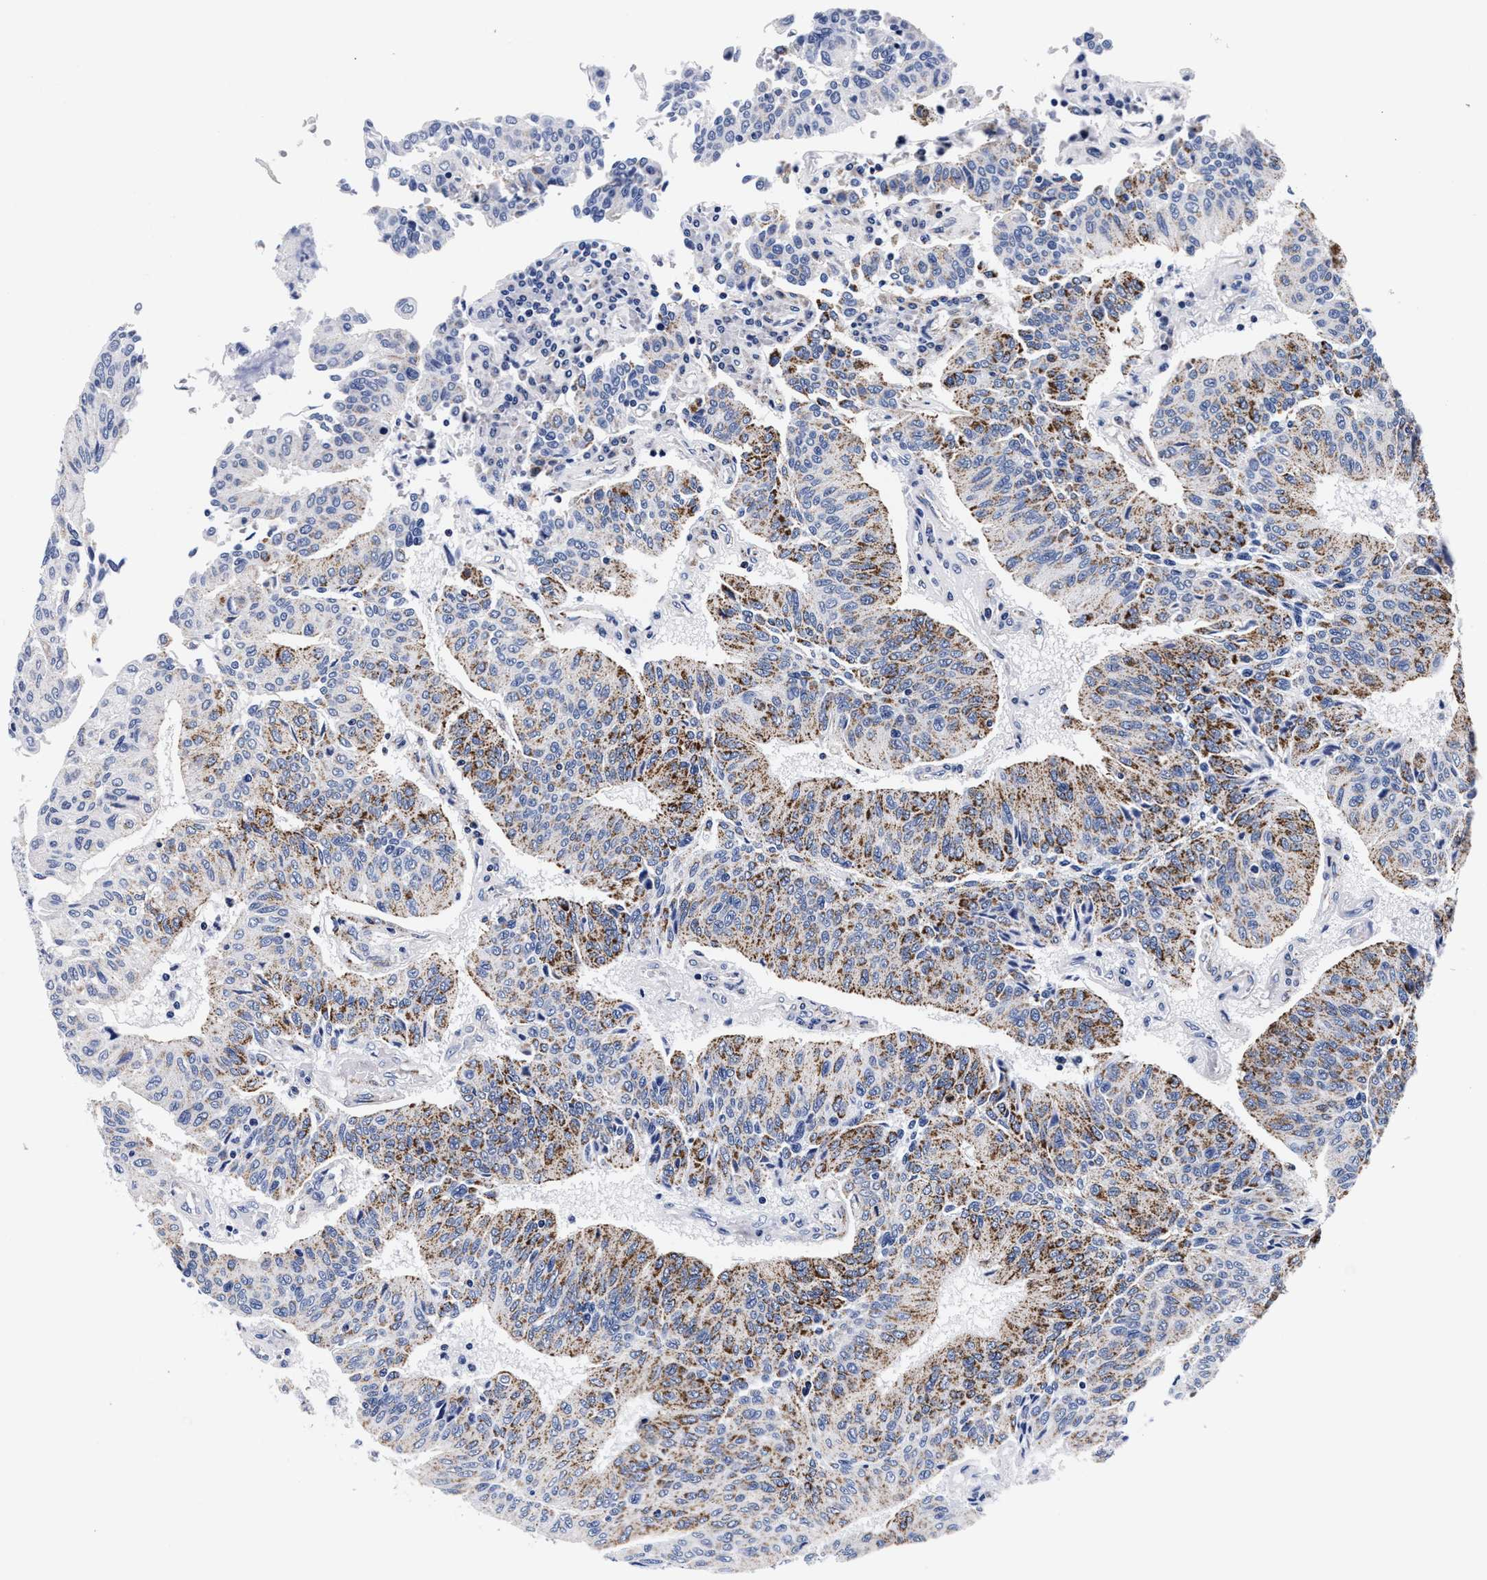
{"staining": {"intensity": "strong", "quantity": ">75%", "location": "cytoplasmic/membranous"}, "tissue": "urothelial cancer", "cell_type": "Tumor cells", "image_type": "cancer", "snomed": [{"axis": "morphology", "description": "Urothelial carcinoma, High grade"}, {"axis": "topography", "description": "Urinary bladder"}], "caption": "A micrograph of human urothelial carcinoma (high-grade) stained for a protein reveals strong cytoplasmic/membranous brown staining in tumor cells.", "gene": "RAB3B", "patient": {"sex": "male", "age": 66}}